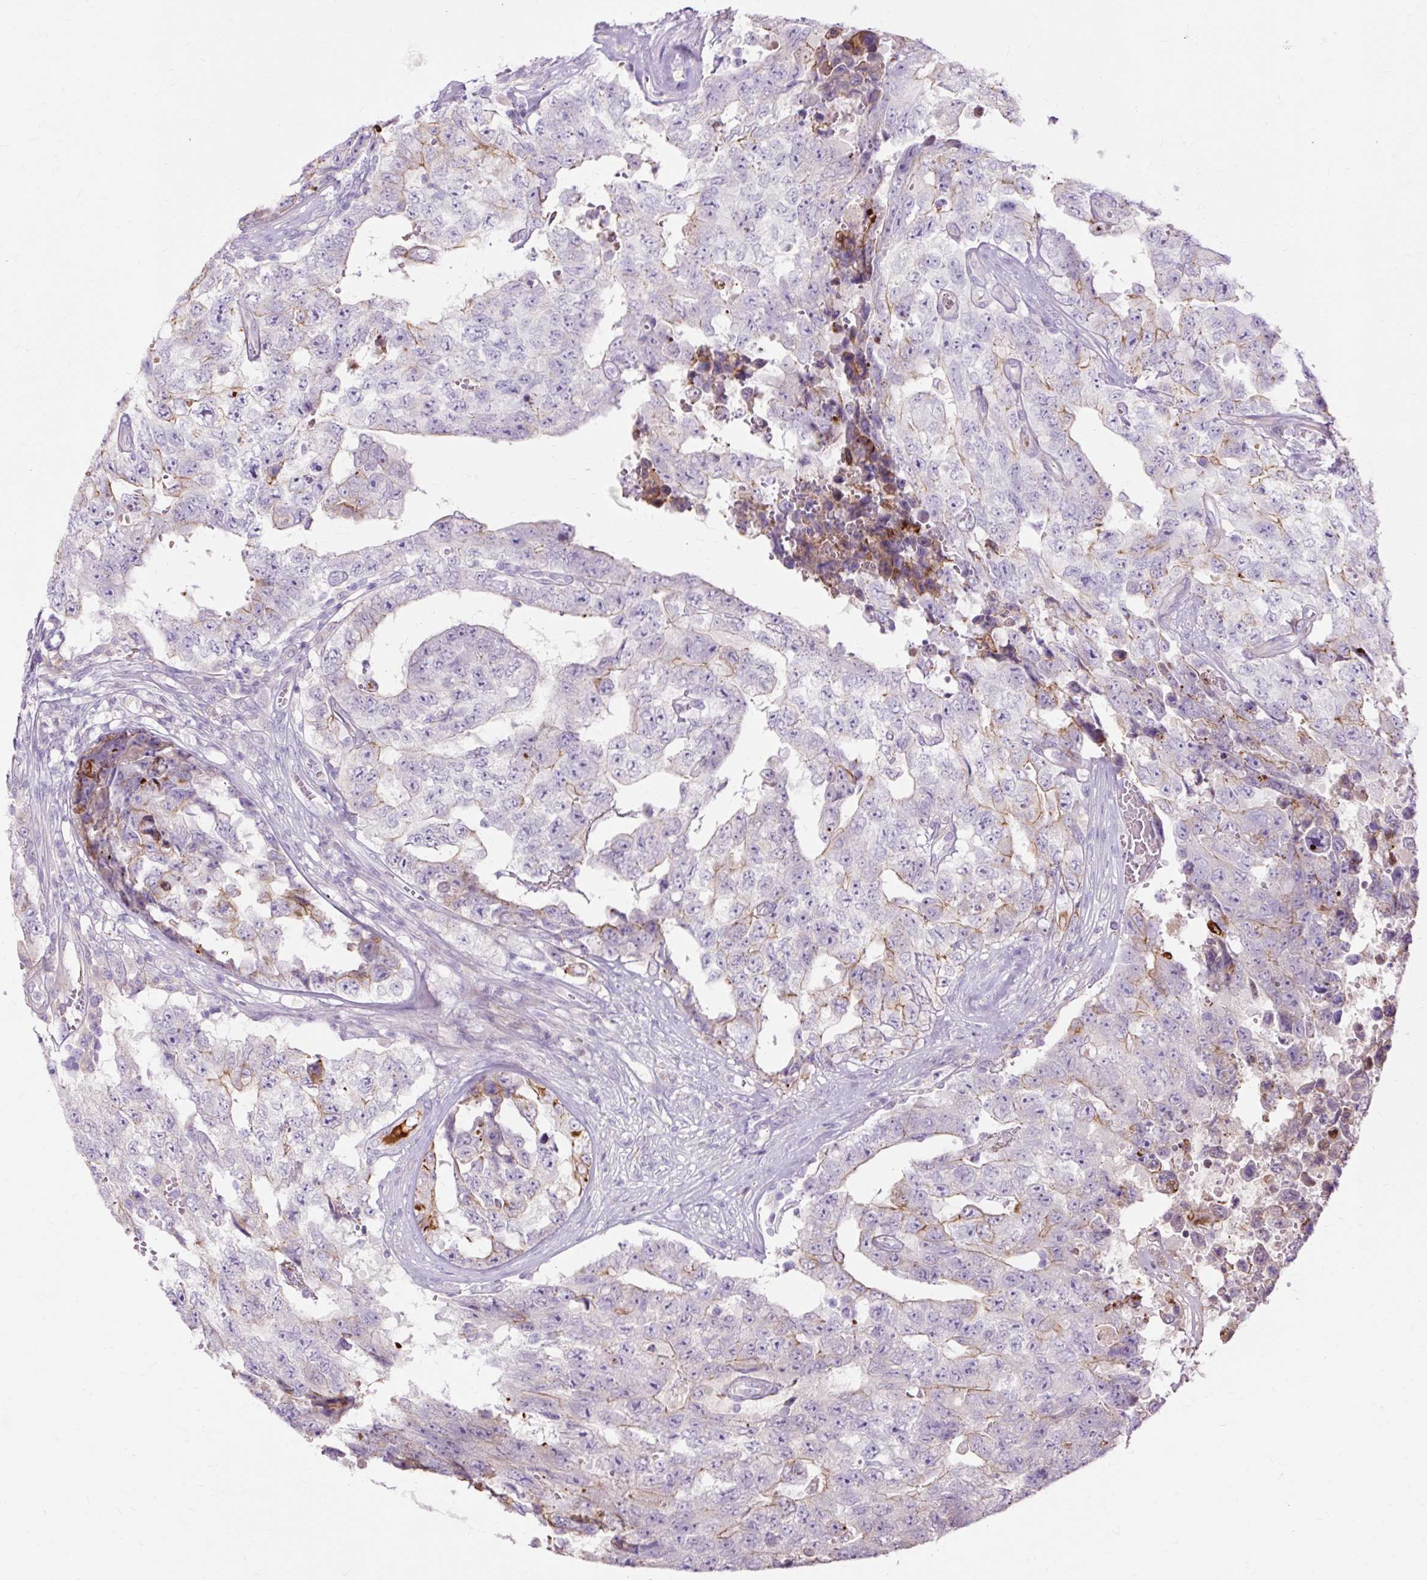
{"staining": {"intensity": "moderate", "quantity": "<25%", "location": "cytoplasmic/membranous"}, "tissue": "testis cancer", "cell_type": "Tumor cells", "image_type": "cancer", "snomed": [{"axis": "morphology", "description": "Normal tissue, NOS"}, {"axis": "morphology", "description": "Carcinoma, Embryonal, NOS"}, {"axis": "topography", "description": "Testis"}, {"axis": "topography", "description": "Epididymis"}], "caption": "Testis cancer (embryonal carcinoma) was stained to show a protein in brown. There is low levels of moderate cytoplasmic/membranous positivity in approximately <25% of tumor cells. (IHC, brightfield microscopy, high magnification).", "gene": "DCTN4", "patient": {"sex": "male", "age": 25}}